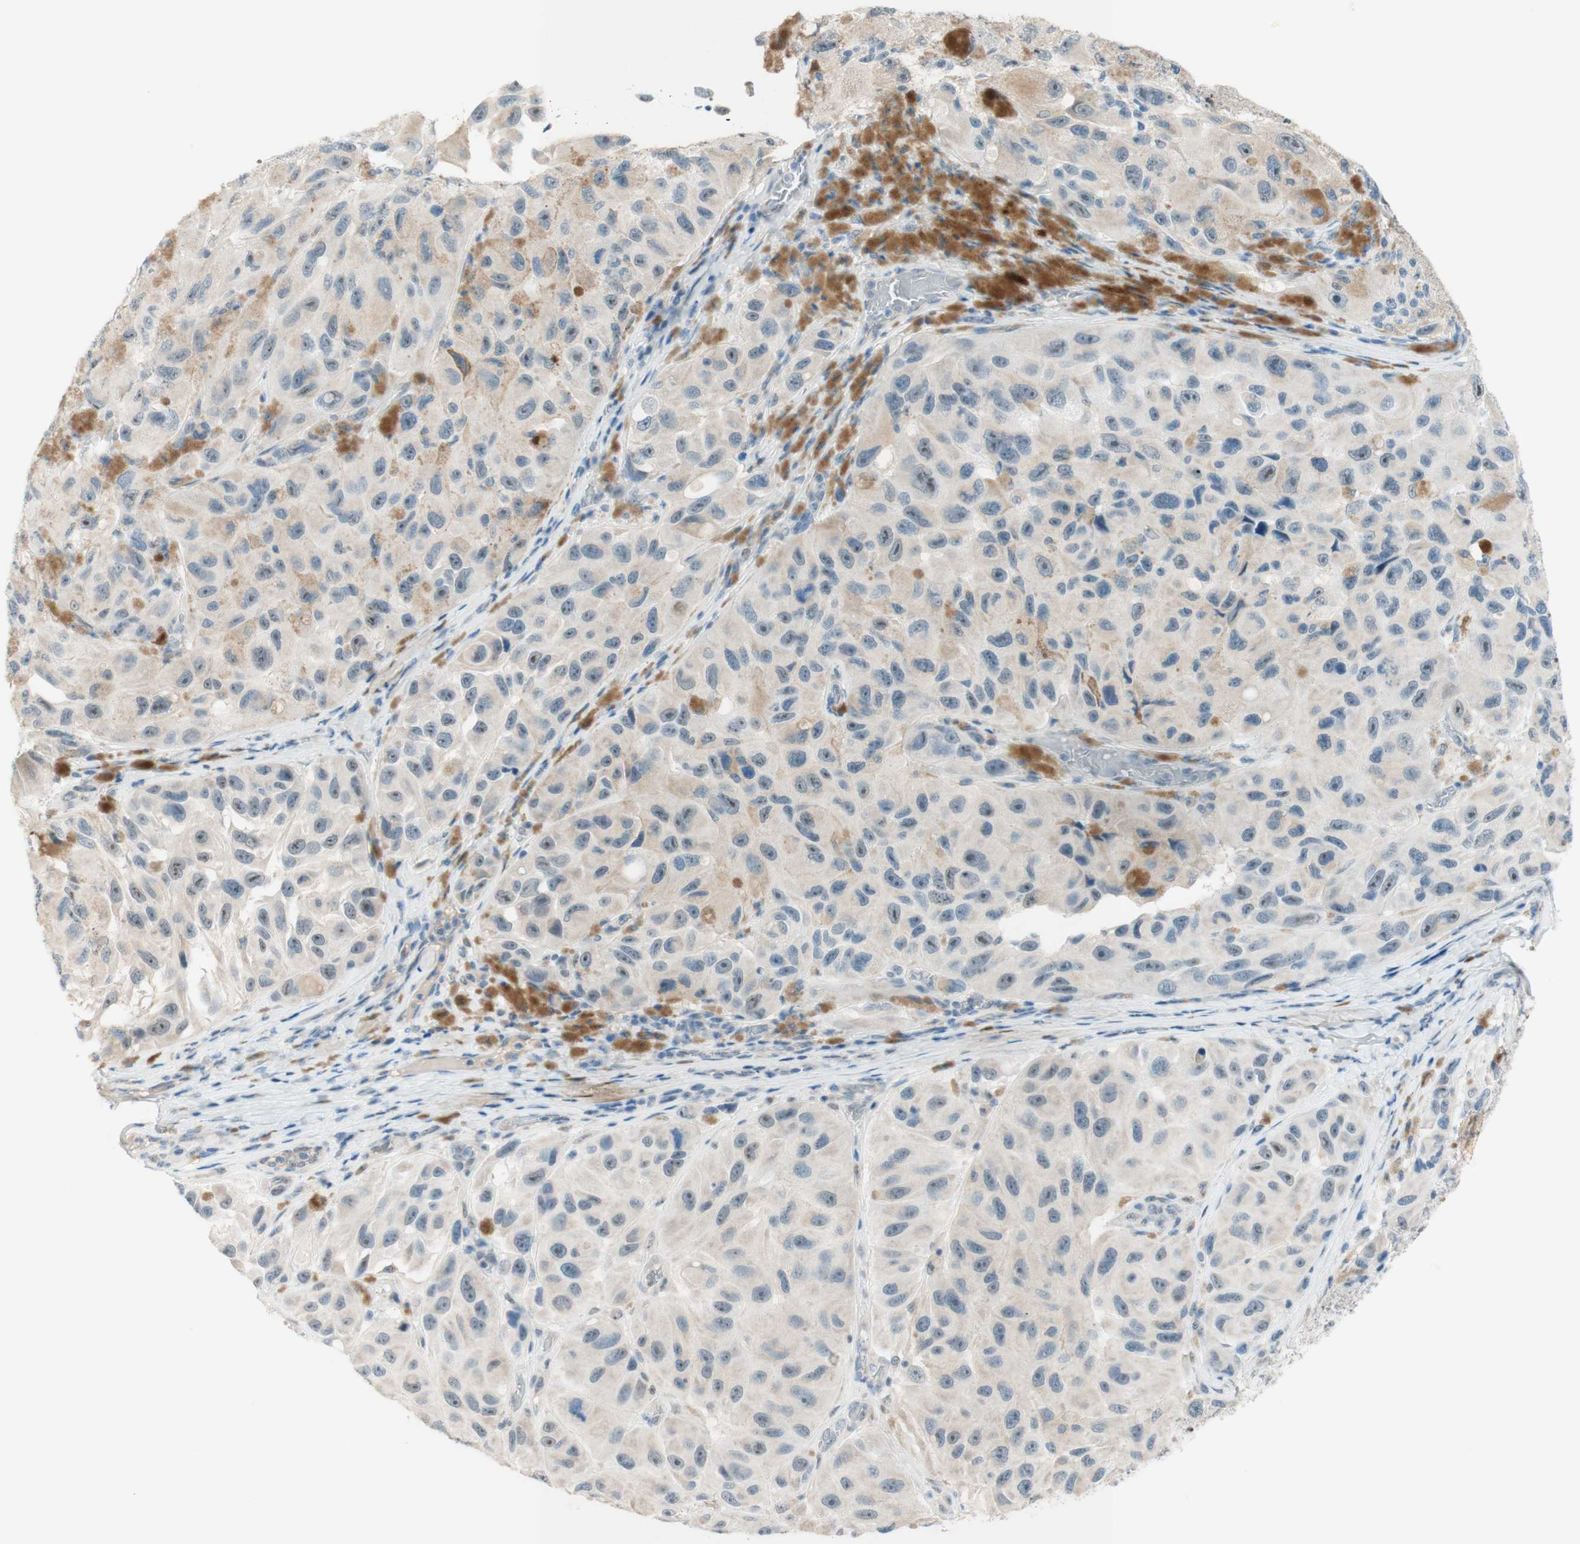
{"staining": {"intensity": "weak", "quantity": "25%-75%", "location": "cytoplasmic/membranous,nuclear"}, "tissue": "melanoma", "cell_type": "Tumor cells", "image_type": "cancer", "snomed": [{"axis": "morphology", "description": "Malignant melanoma, NOS"}, {"axis": "topography", "description": "Skin"}], "caption": "Tumor cells display low levels of weak cytoplasmic/membranous and nuclear positivity in about 25%-75% of cells in human melanoma.", "gene": "JPH1", "patient": {"sex": "female", "age": 73}}